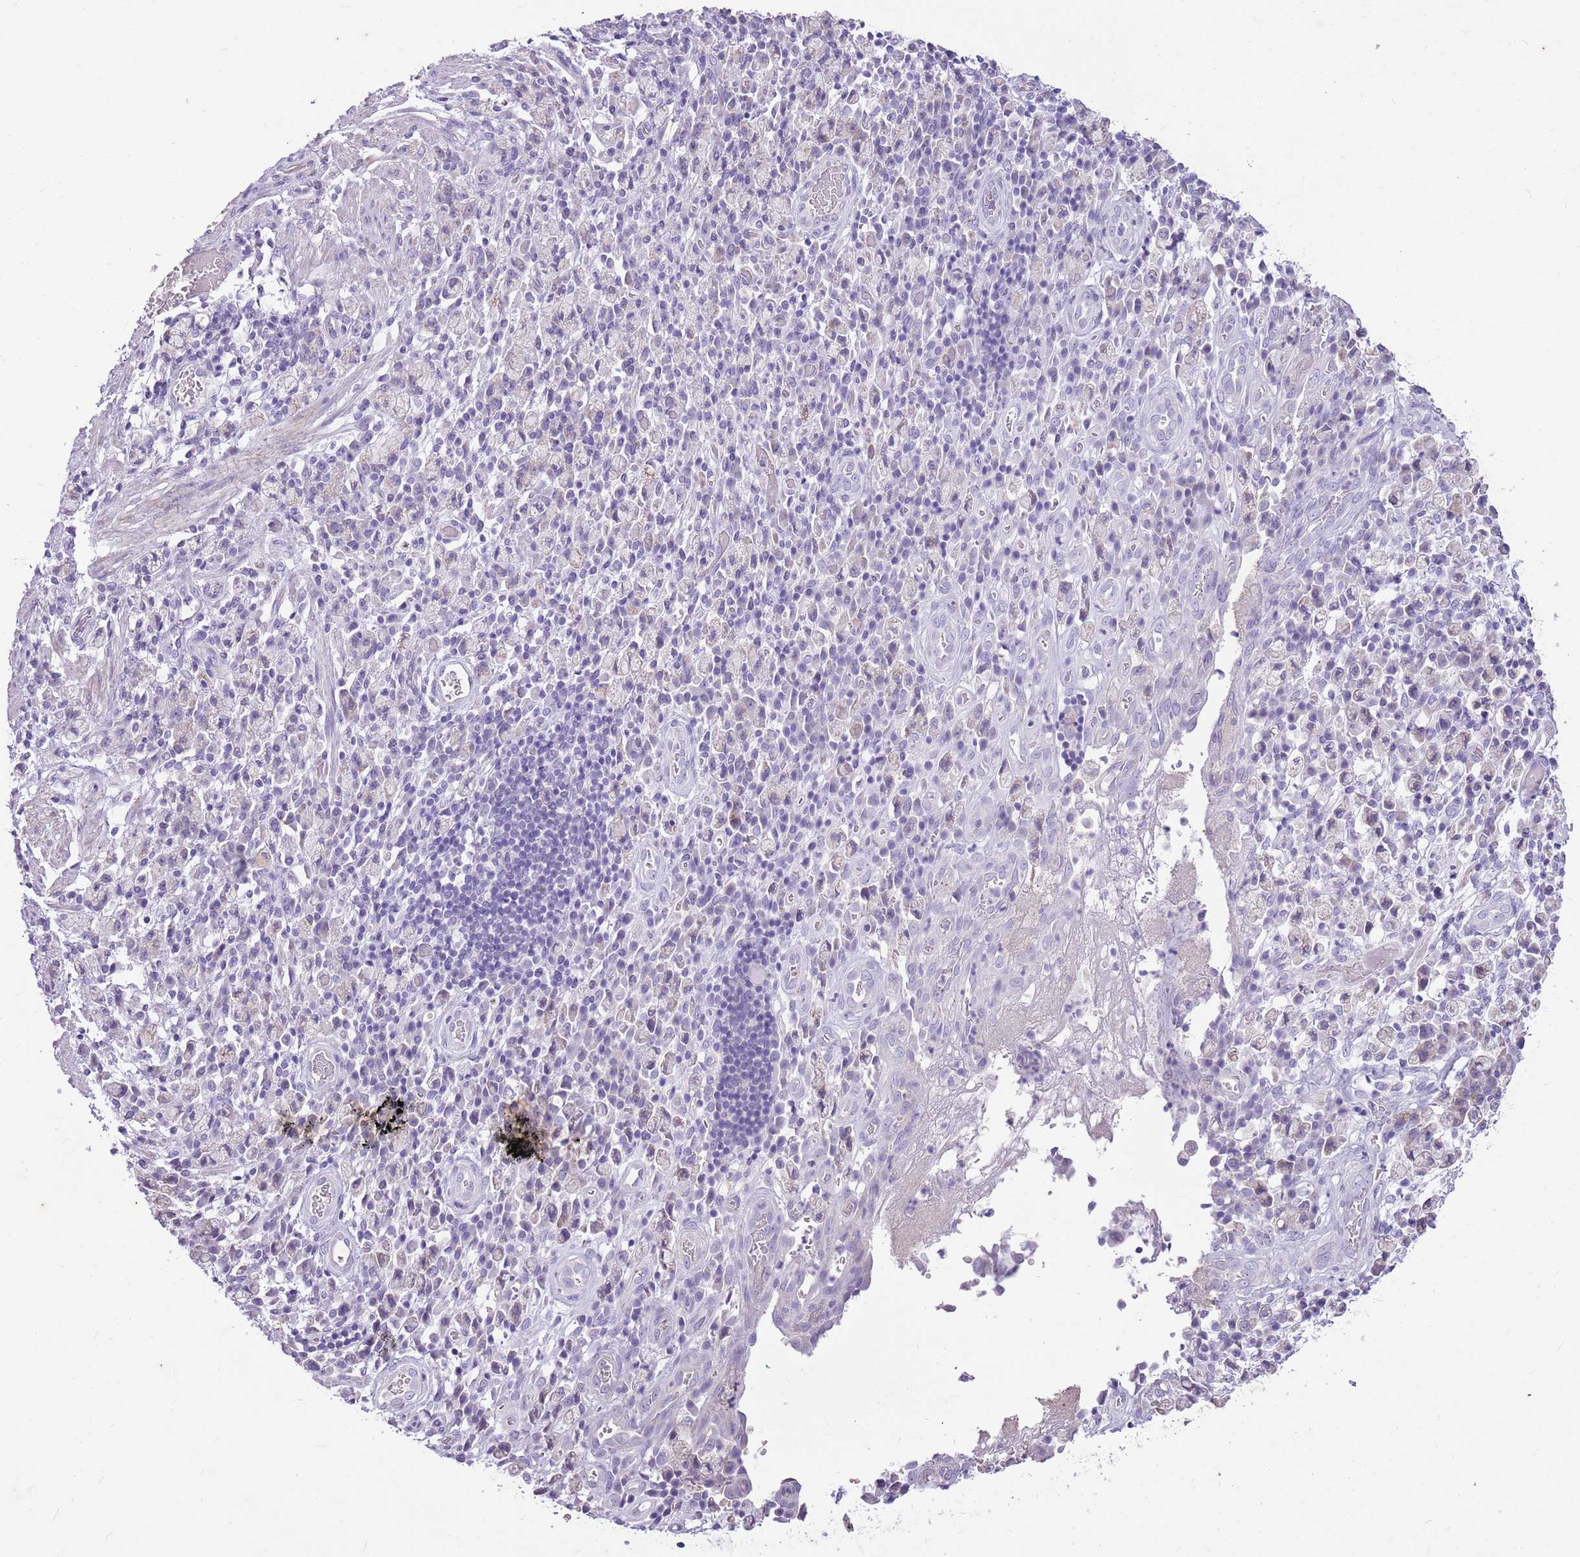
{"staining": {"intensity": "negative", "quantity": "none", "location": "none"}, "tissue": "stomach cancer", "cell_type": "Tumor cells", "image_type": "cancer", "snomed": [{"axis": "morphology", "description": "Adenocarcinoma, NOS"}, {"axis": "topography", "description": "Stomach"}], "caption": "Tumor cells show no significant protein positivity in stomach cancer (adenocarcinoma). (Stains: DAB IHC with hematoxylin counter stain, Microscopy: brightfield microscopy at high magnification).", "gene": "CNPPD1", "patient": {"sex": "male", "age": 77}}